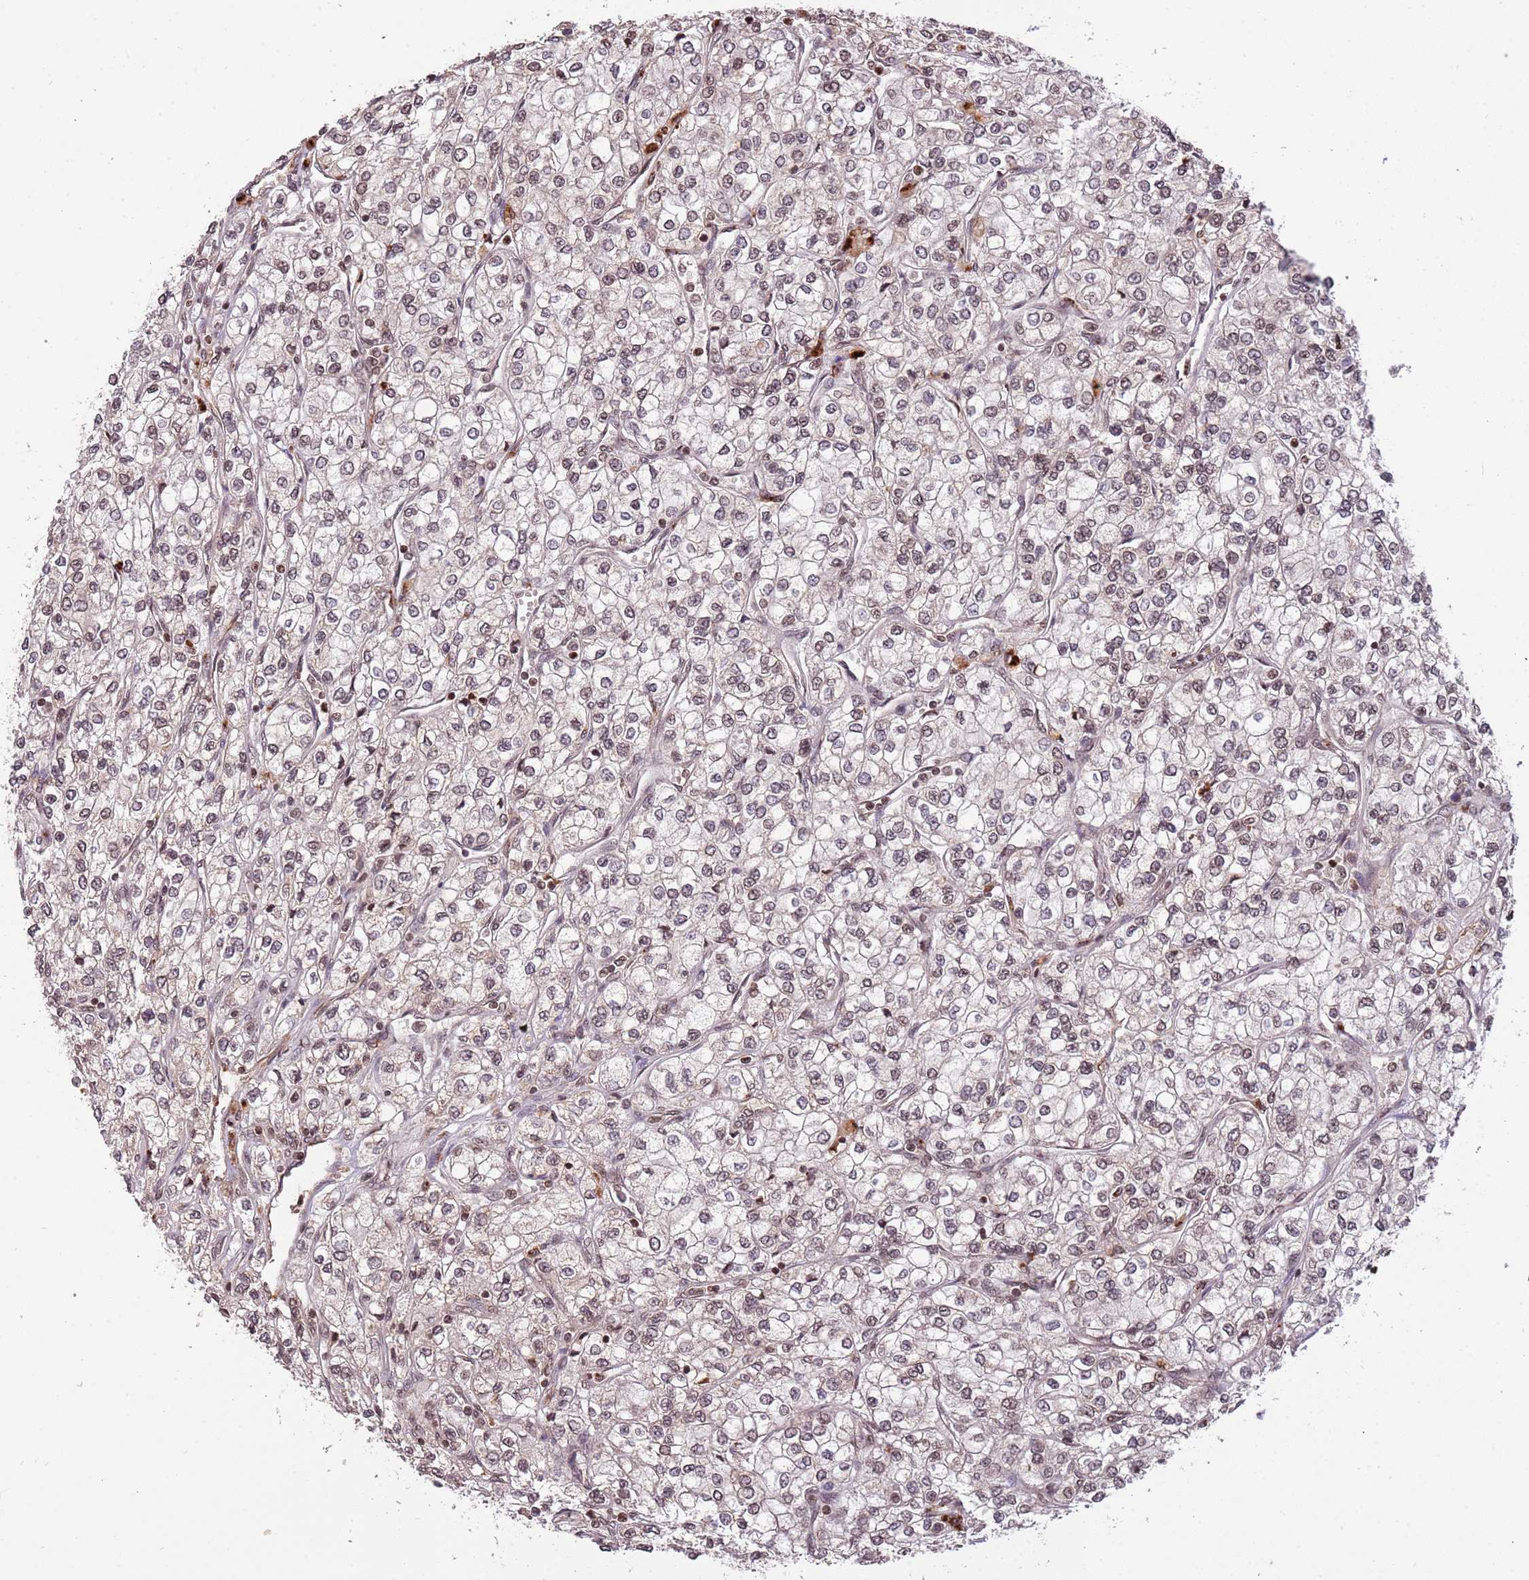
{"staining": {"intensity": "weak", "quantity": "25%-75%", "location": "nuclear"}, "tissue": "renal cancer", "cell_type": "Tumor cells", "image_type": "cancer", "snomed": [{"axis": "morphology", "description": "Adenocarcinoma, NOS"}, {"axis": "topography", "description": "Kidney"}], "caption": "Renal cancer (adenocarcinoma) stained with a brown dye displays weak nuclear positive staining in approximately 25%-75% of tumor cells.", "gene": "SAMSN1", "patient": {"sex": "male", "age": 80}}